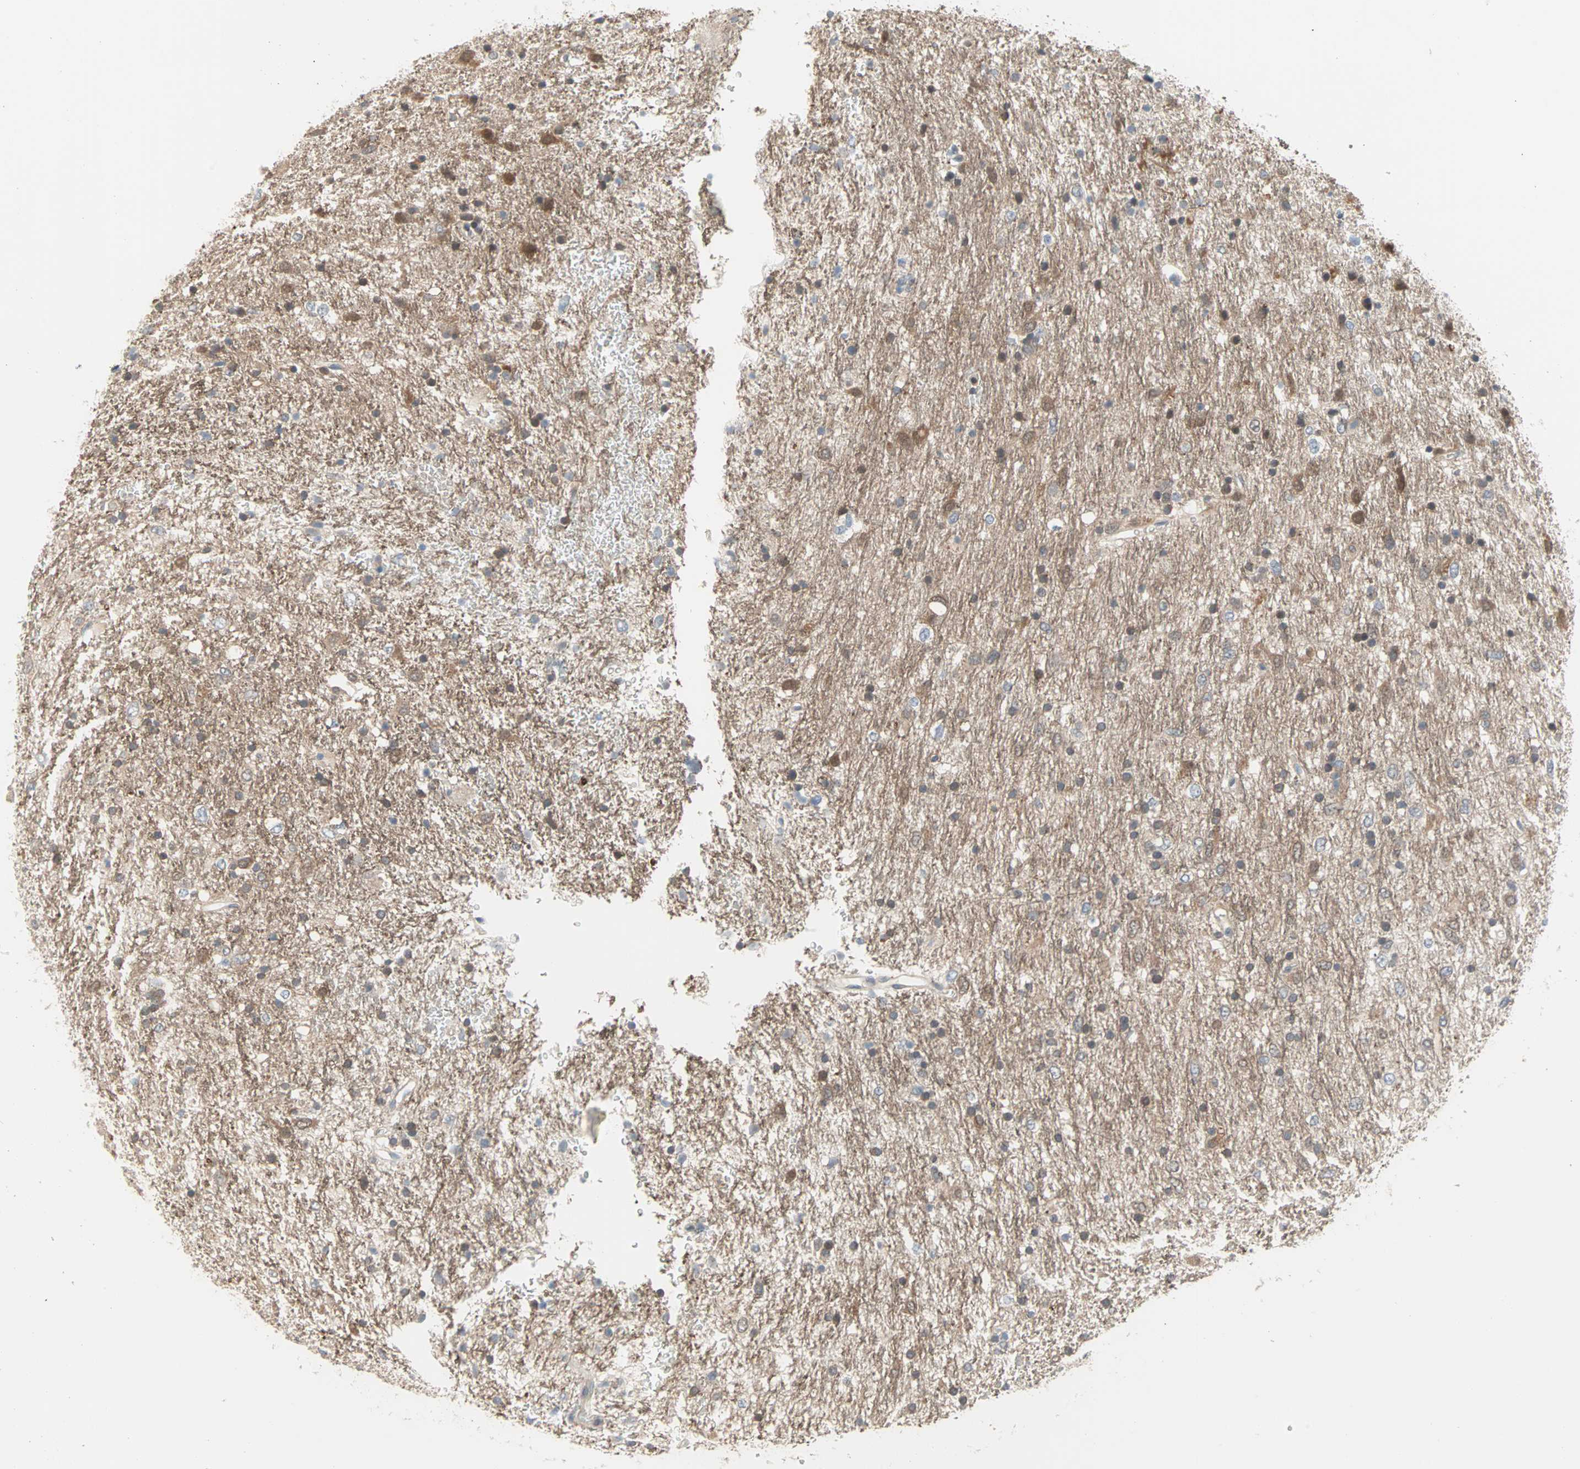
{"staining": {"intensity": "moderate", "quantity": ">75%", "location": "cytoplasmic/membranous"}, "tissue": "glioma", "cell_type": "Tumor cells", "image_type": "cancer", "snomed": [{"axis": "morphology", "description": "Glioma, malignant, Low grade"}, {"axis": "topography", "description": "Brain"}], "caption": "Moderate cytoplasmic/membranous protein positivity is appreciated in about >75% of tumor cells in glioma.", "gene": "MPI", "patient": {"sex": "male", "age": 77}}